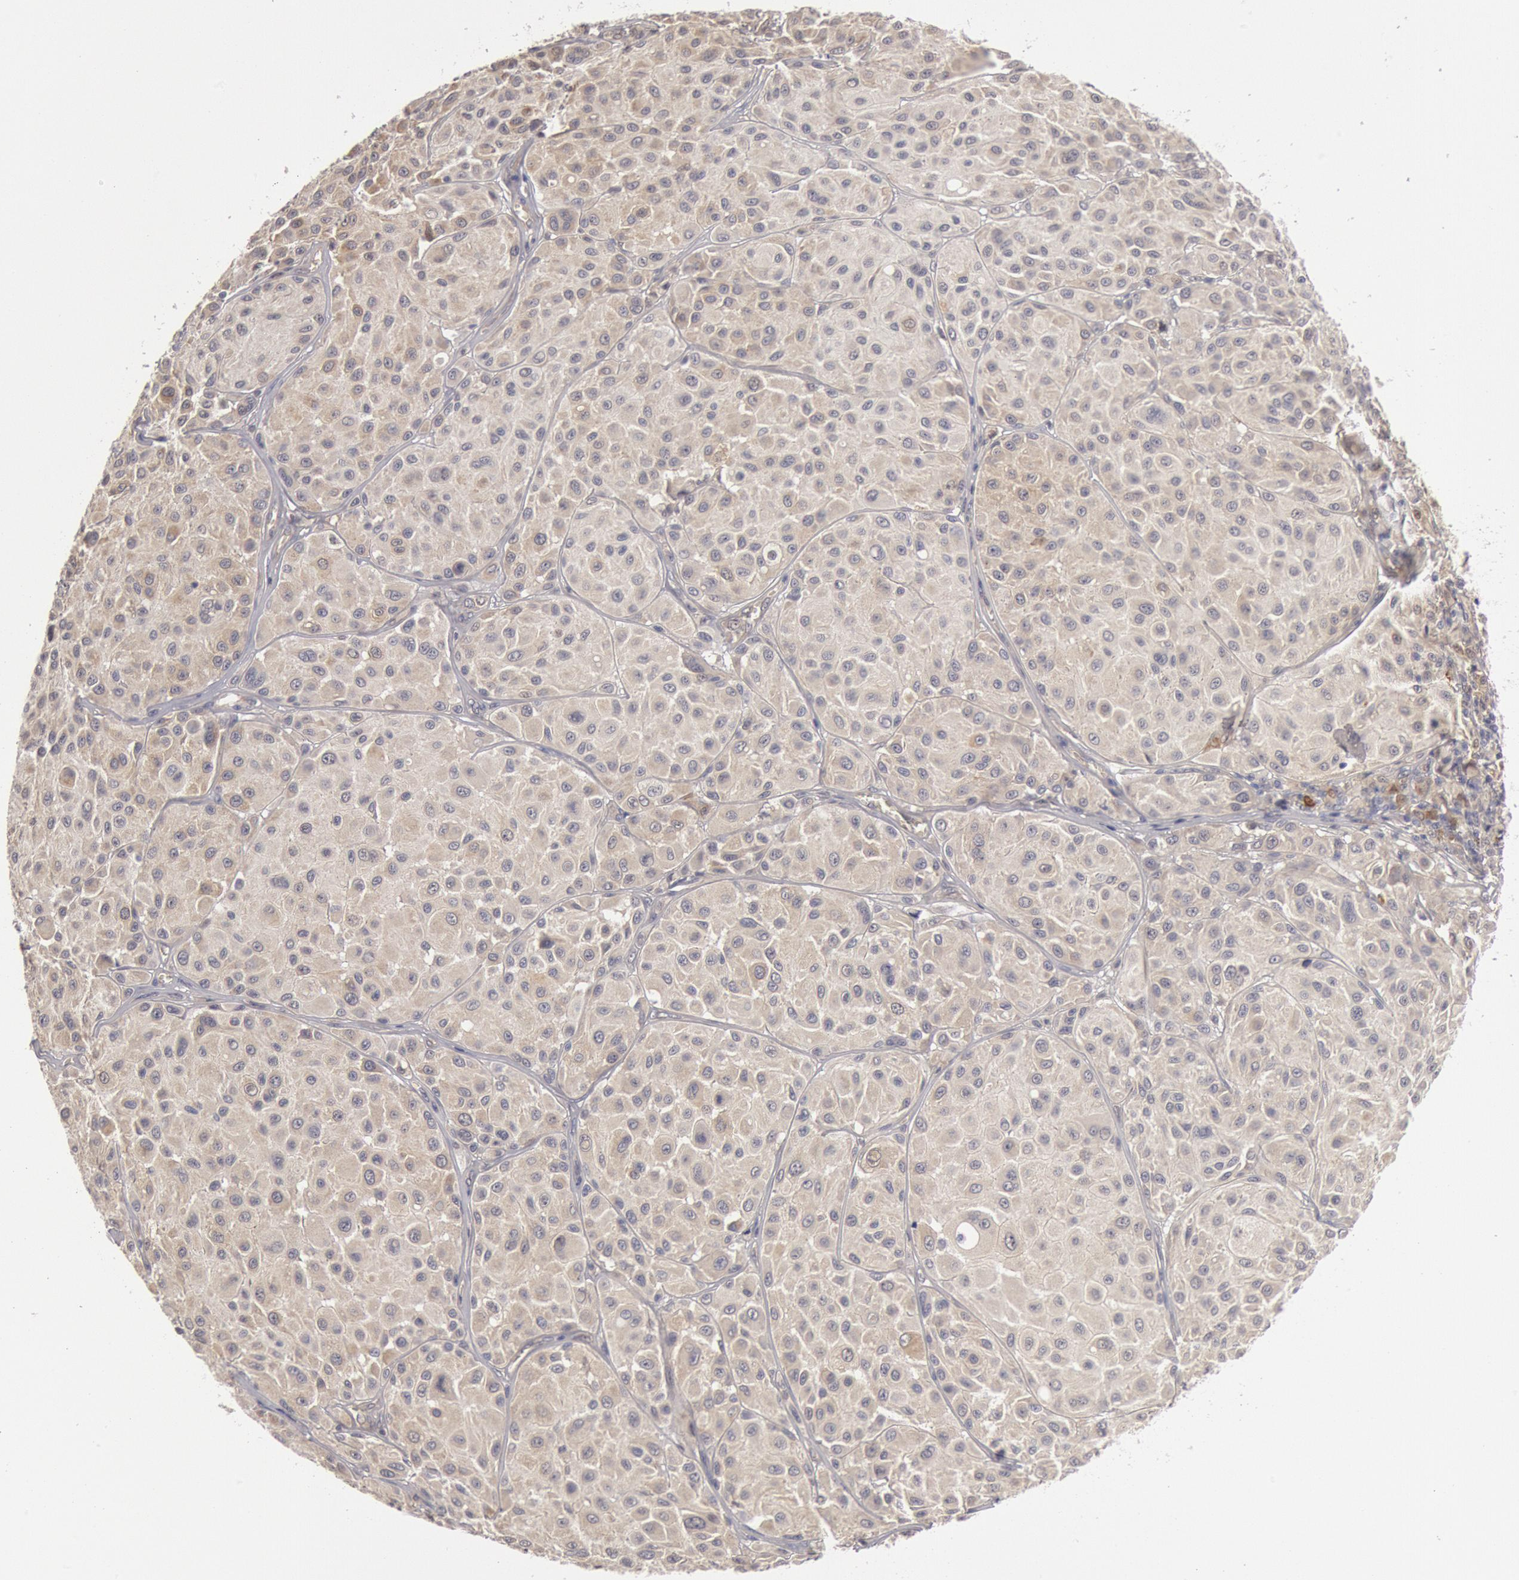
{"staining": {"intensity": "weak", "quantity": ">75%", "location": "cytoplasmic/membranous"}, "tissue": "melanoma", "cell_type": "Tumor cells", "image_type": "cancer", "snomed": [{"axis": "morphology", "description": "Malignant melanoma, NOS"}, {"axis": "topography", "description": "Skin"}], "caption": "Malignant melanoma tissue displays weak cytoplasmic/membranous staining in about >75% of tumor cells, visualized by immunohistochemistry.", "gene": "DNAJA1", "patient": {"sex": "male", "age": 36}}